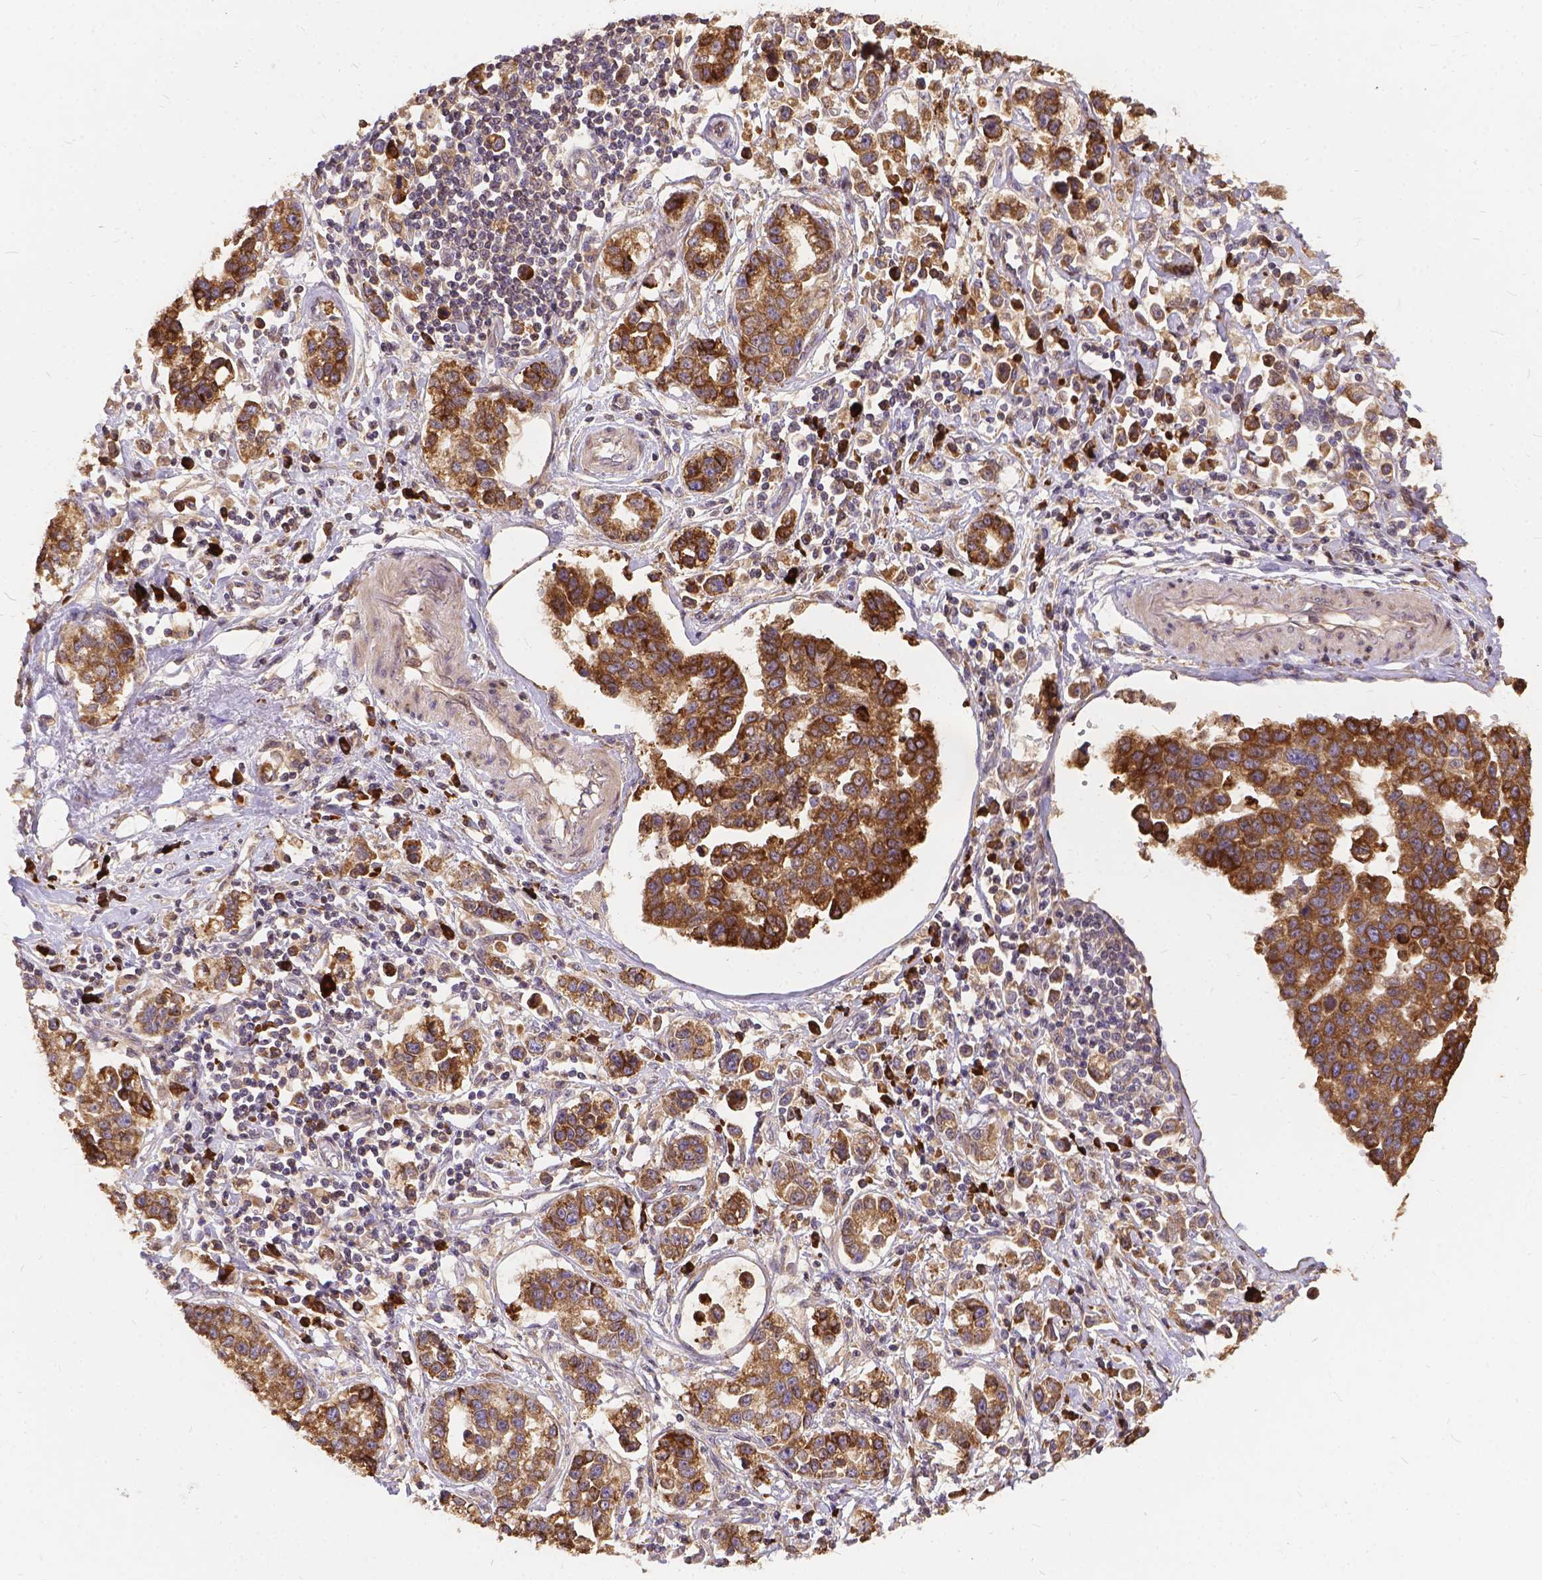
{"staining": {"intensity": "moderate", "quantity": ">75%", "location": "cytoplasmic/membranous"}, "tissue": "stomach cancer", "cell_type": "Tumor cells", "image_type": "cancer", "snomed": [{"axis": "morphology", "description": "Adenocarcinoma, NOS"}, {"axis": "topography", "description": "Stomach"}], "caption": "An image of adenocarcinoma (stomach) stained for a protein reveals moderate cytoplasmic/membranous brown staining in tumor cells.", "gene": "DENND6A", "patient": {"sex": "male", "age": 93}}